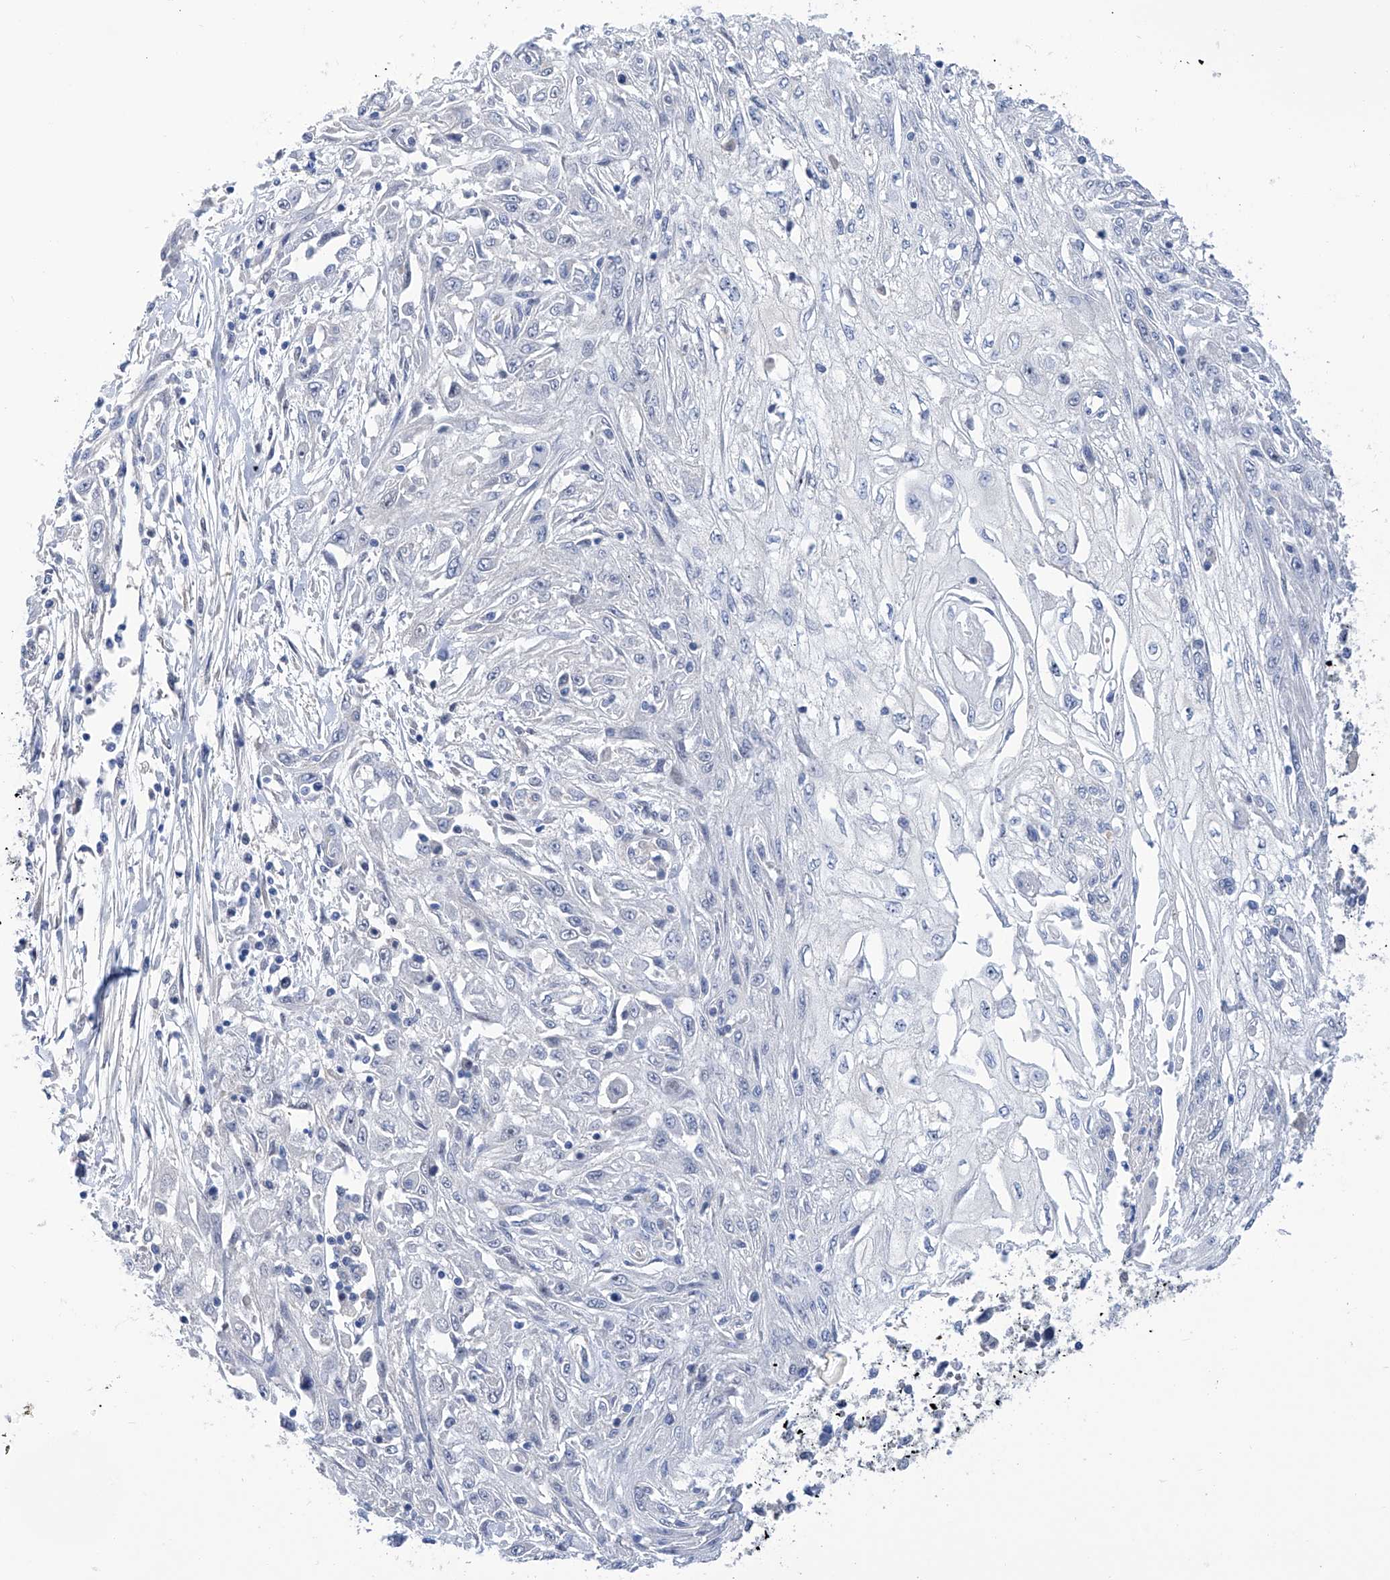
{"staining": {"intensity": "negative", "quantity": "none", "location": "none"}, "tissue": "skin cancer", "cell_type": "Tumor cells", "image_type": "cancer", "snomed": [{"axis": "morphology", "description": "Squamous cell carcinoma, NOS"}, {"axis": "morphology", "description": "Squamous cell carcinoma, metastatic, NOS"}, {"axis": "topography", "description": "Skin"}, {"axis": "topography", "description": "Lymph node"}], "caption": "Immunohistochemical staining of skin squamous cell carcinoma shows no significant positivity in tumor cells.", "gene": "PGM3", "patient": {"sex": "male", "age": 75}}